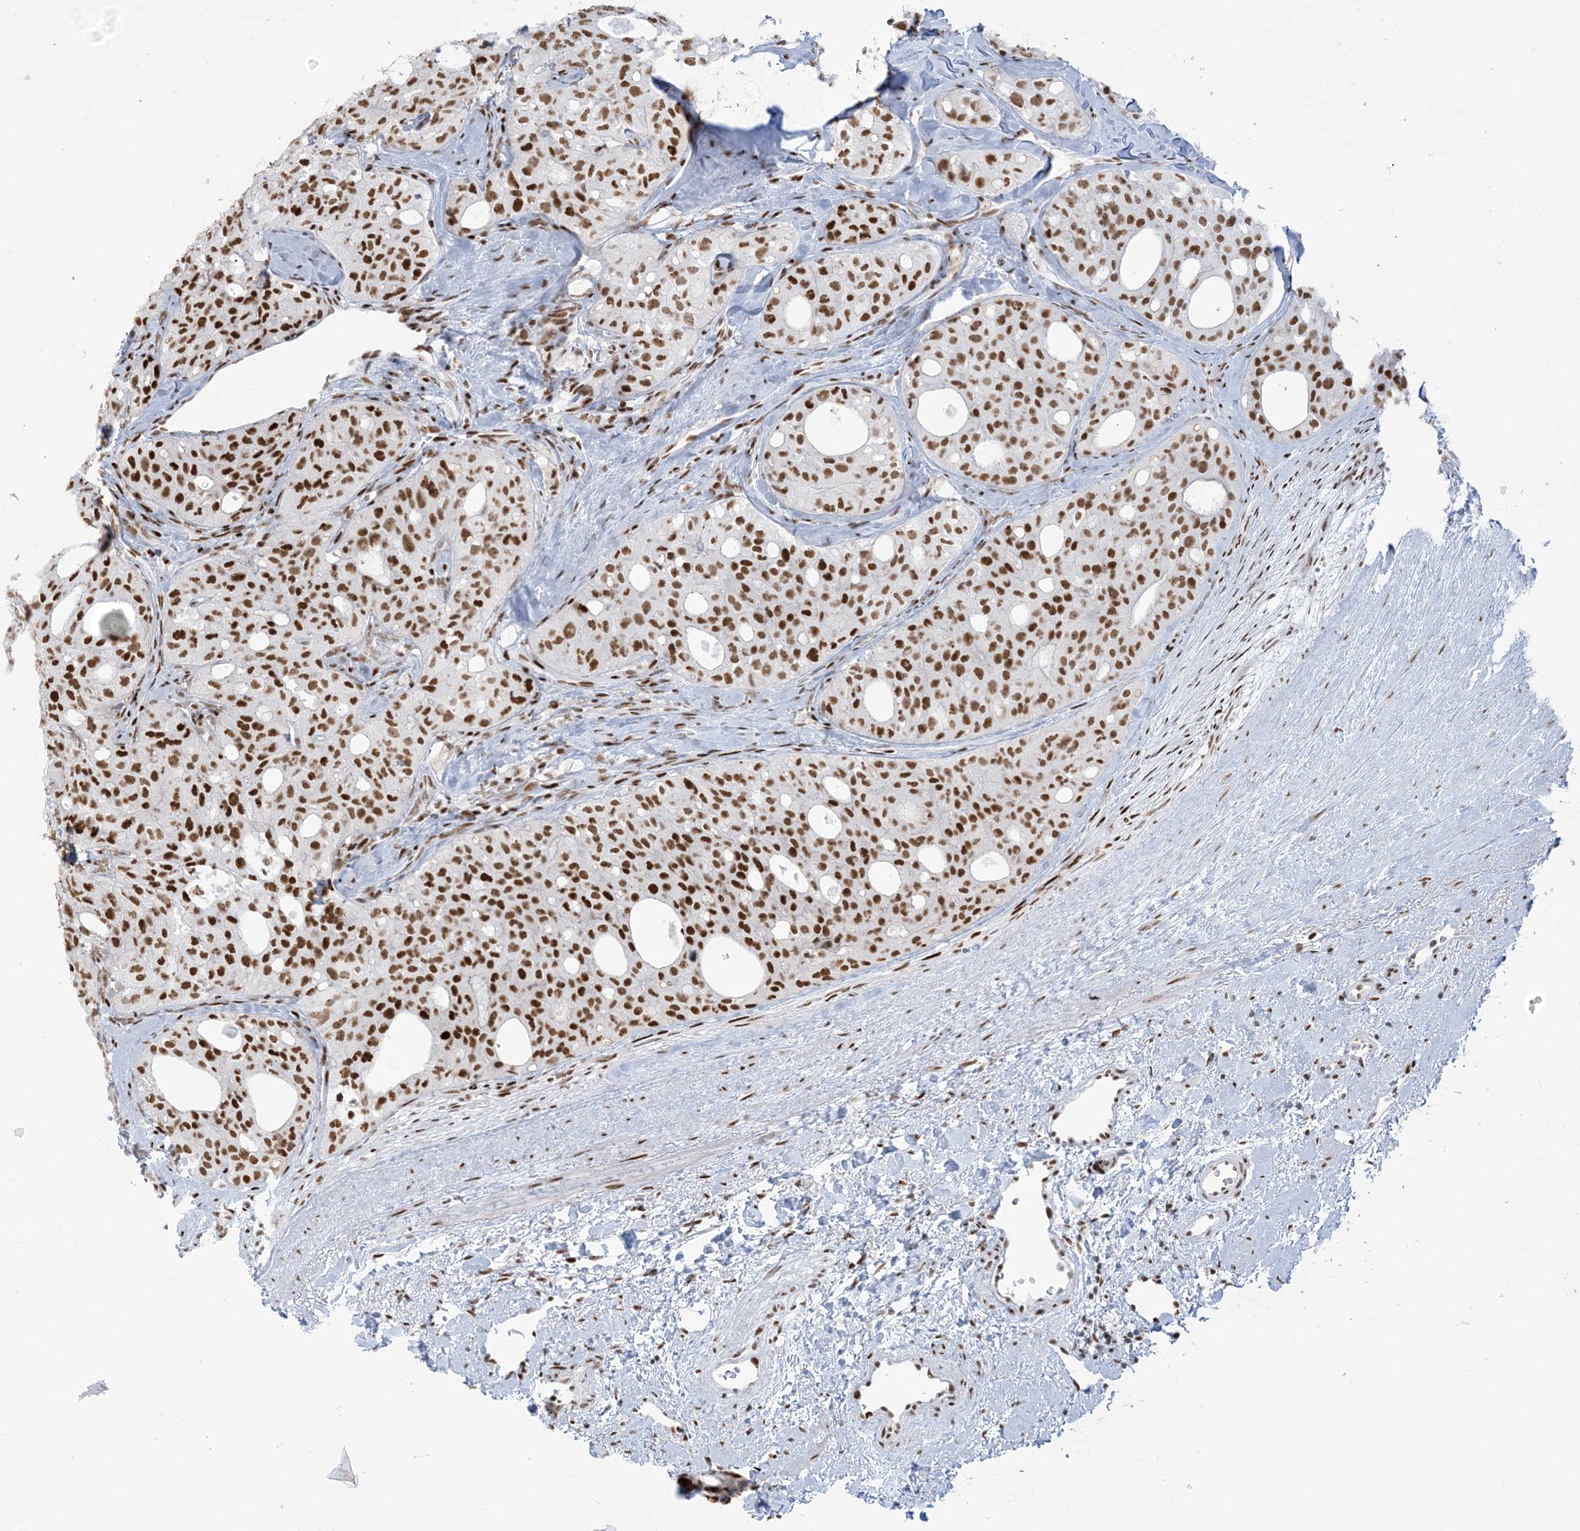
{"staining": {"intensity": "strong", "quantity": ">75%", "location": "nuclear"}, "tissue": "thyroid cancer", "cell_type": "Tumor cells", "image_type": "cancer", "snomed": [{"axis": "morphology", "description": "Follicular adenoma carcinoma, NOS"}, {"axis": "topography", "description": "Thyroid gland"}], "caption": "Immunohistochemistry (IHC) (DAB (3,3'-diaminobenzidine)) staining of thyroid cancer (follicular adenoma carcinoma) reveals strong nuclear protein expression in approximately >75% of tumor cells.", "gene": "STAG1", "patient": {"sex": "male", "age": 75}}